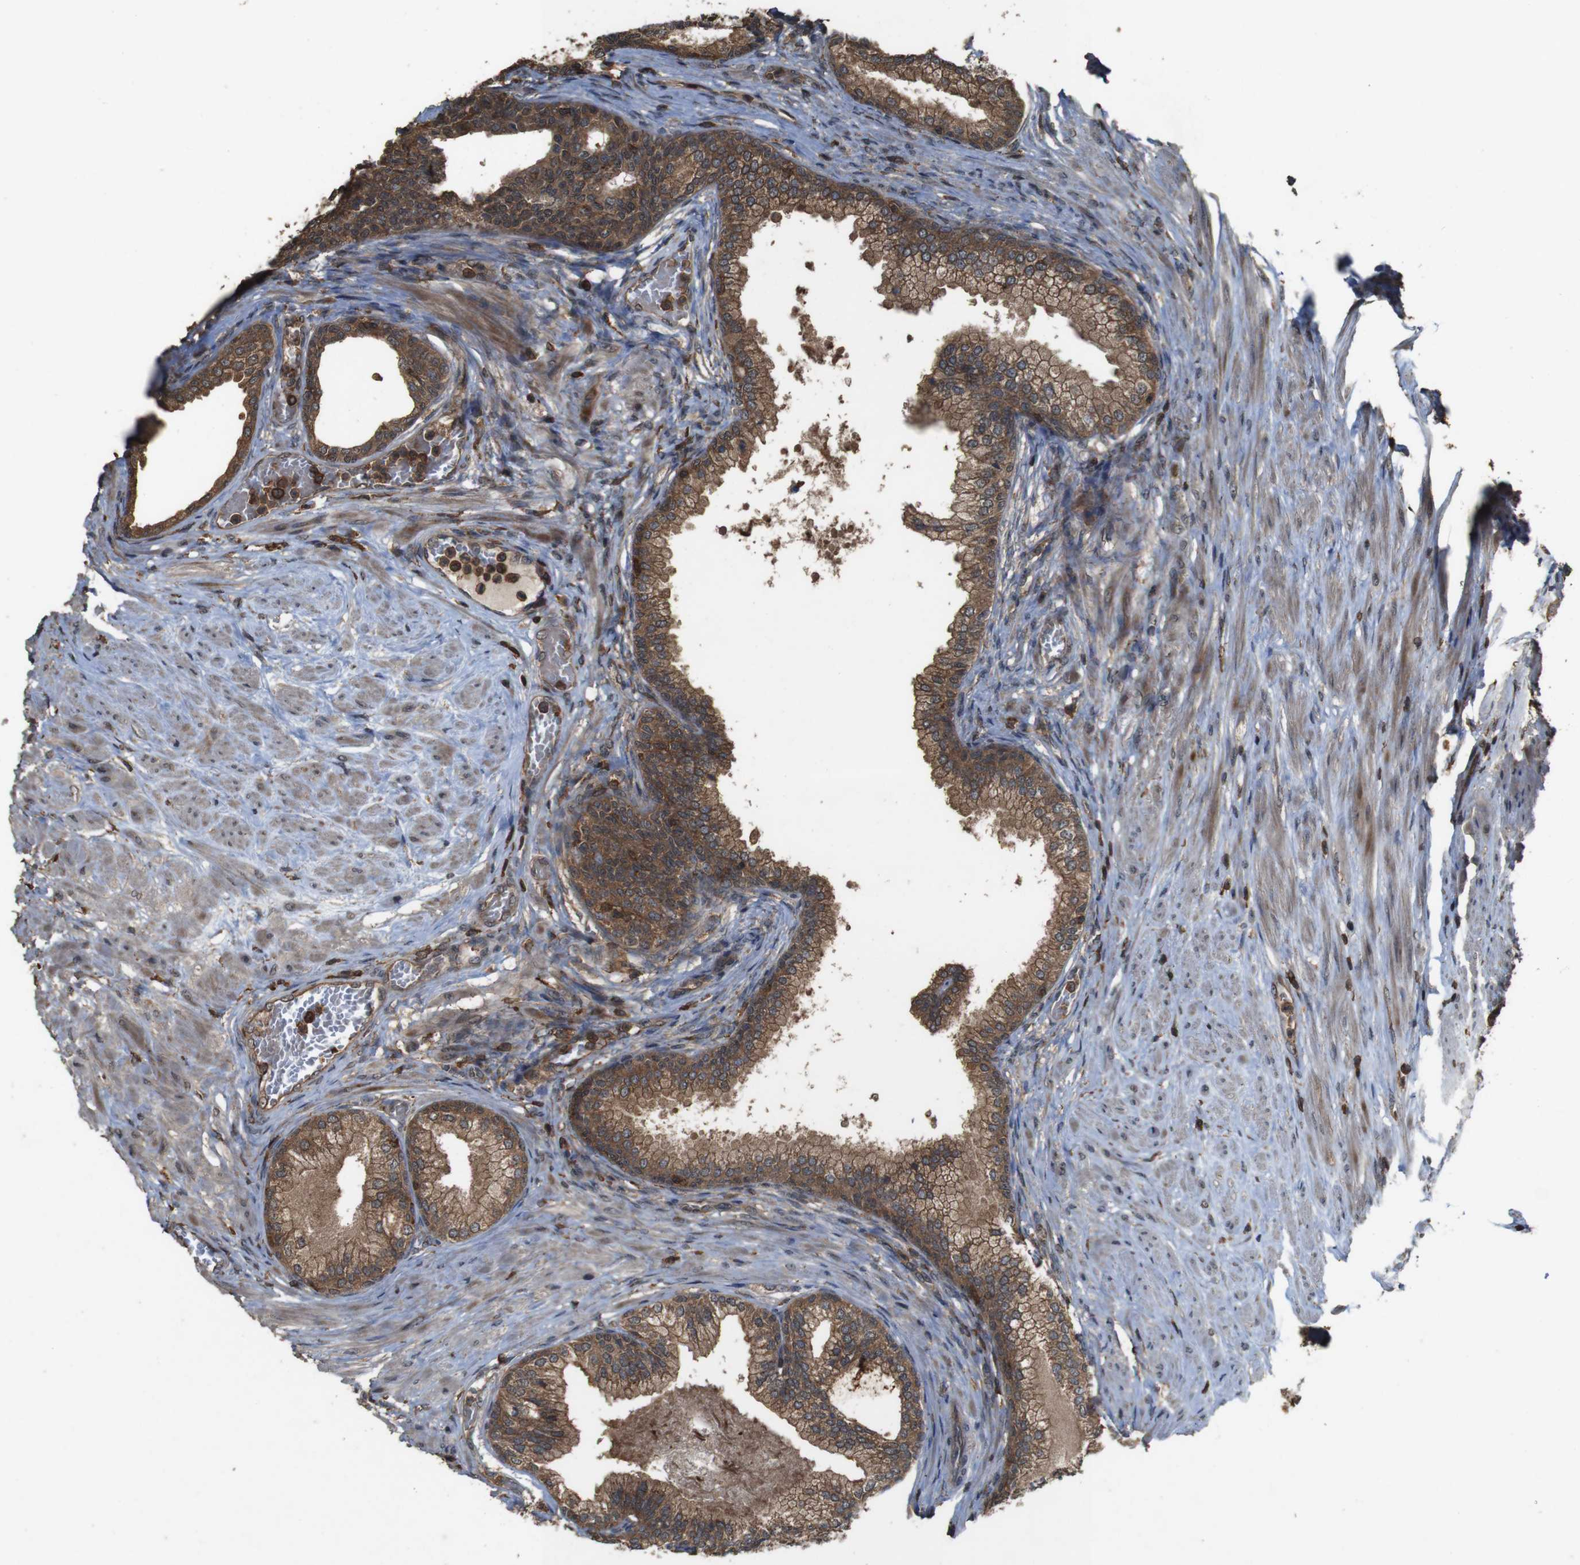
{"staining": {"intensity": "moderate", "quantity": ">75%", "location": "cytoplasmic/membranous"}, "tissue": "prostate", "cell_type": "Glandular cells", "image_type": "normal", "snomed": [{"axis": "morphology", "description": "Normal tissue, NOS"}, {"axis": "morphology", "description": "Urothelial carcinoma, Low grade"}, {"axis": "topography", "description": "Urinary bladder"}, {"axis": "topography", "description": "Prostate"}], "caption": "Prostate stained with IHC displays moderate cytoplasmic/membranous staining in about >75% of glandular cells.", "gene": "BAG4", "patient": {"sex": "male", "age": 60}}